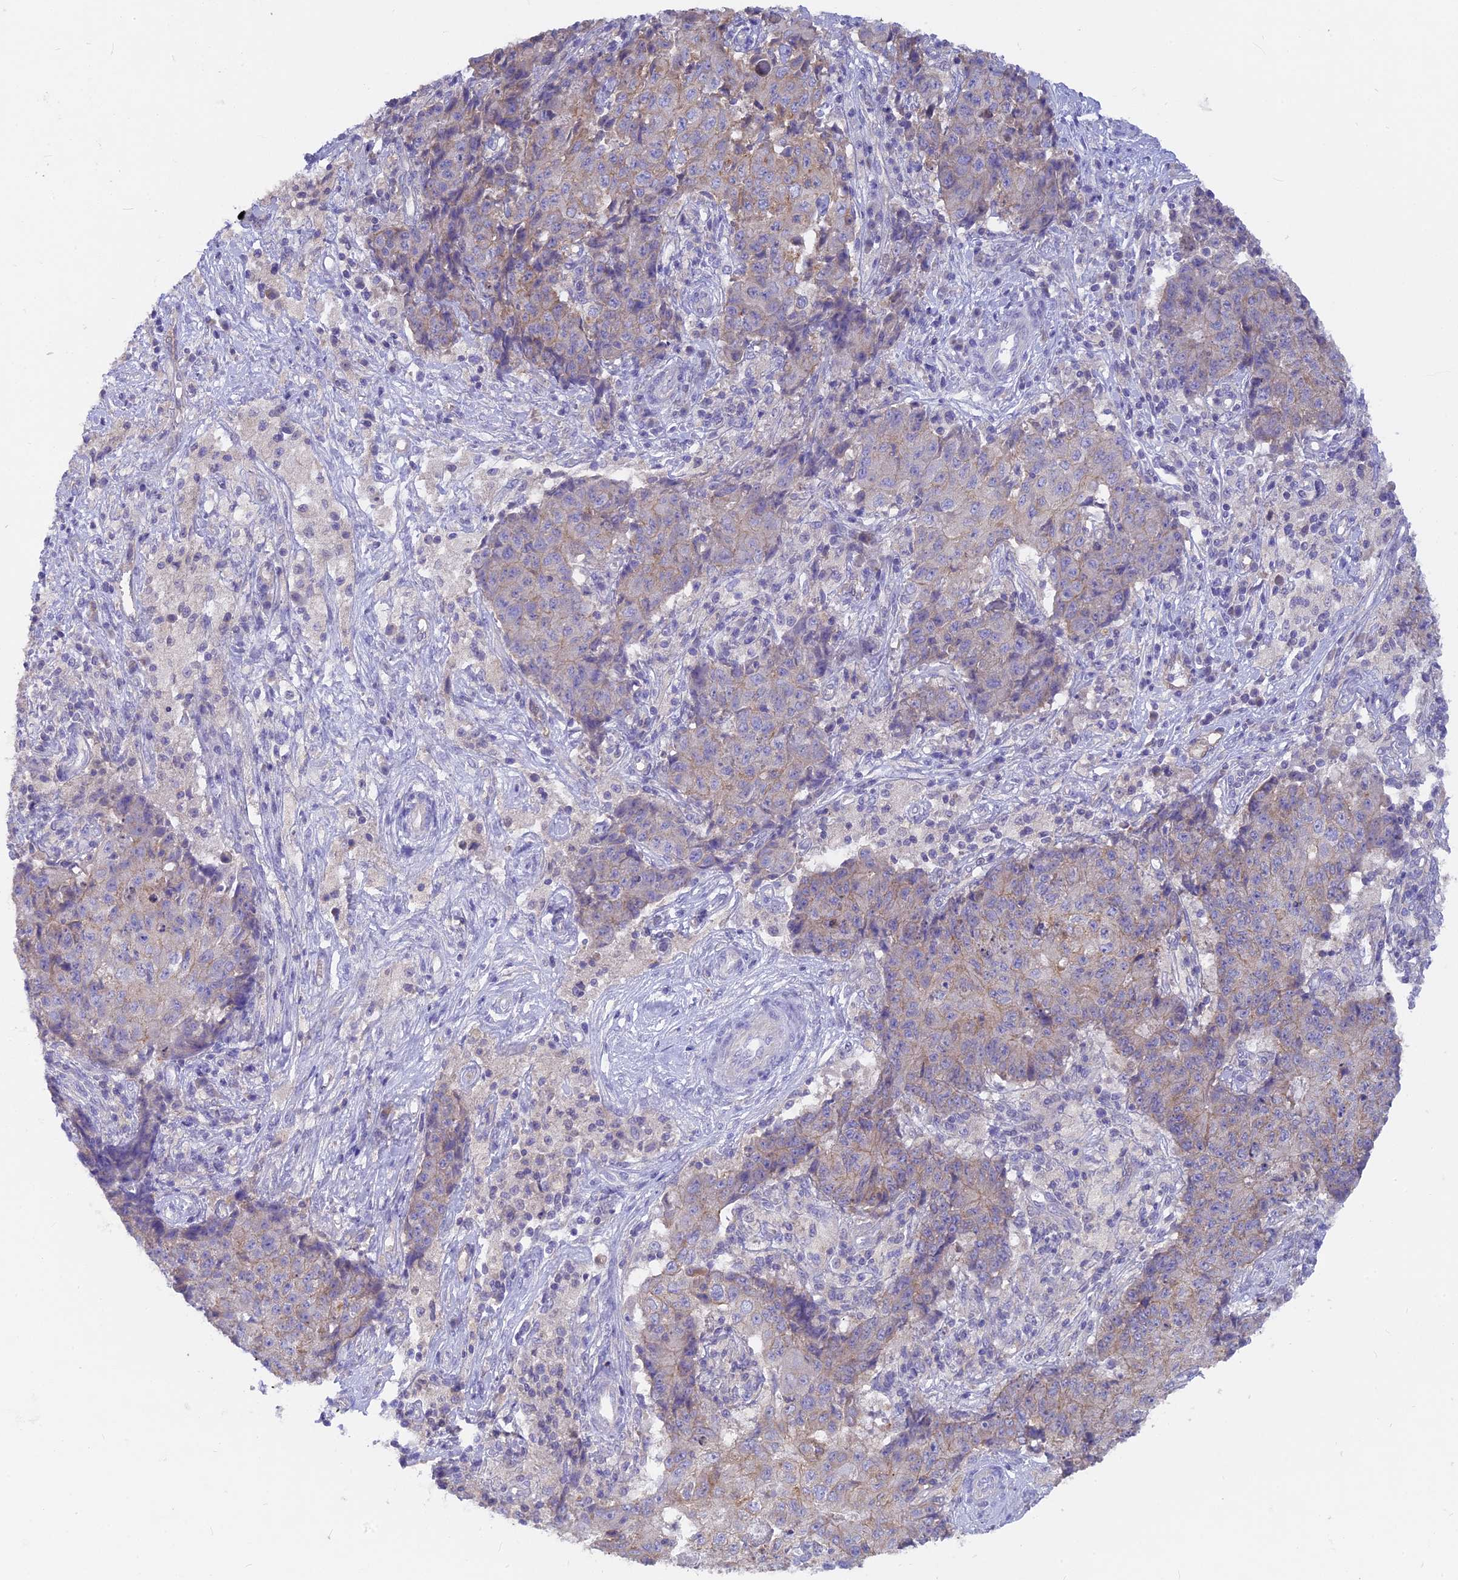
{"staining": {"intensity": "weak", "quantity": "25%-75%", "location": "cytoplasmic/membranous"}, "tissue": "ovarian cancer", "cell_type": "Tumor cells", "image_type": "cancer", "snomed": [{"axis": "morphology", "description": "Carcinoma, endometroid"}, {"axis": "topography", "description": "Ovary"}], "caption": "A high-resolution image shows IHC staining of ovarian cancer, which displays weak cytoplasmic/membranous staining in approximately 25%-75% of tumor cells.", "gene": "PZP", "patient": {"sex": "female", "age": 42}}